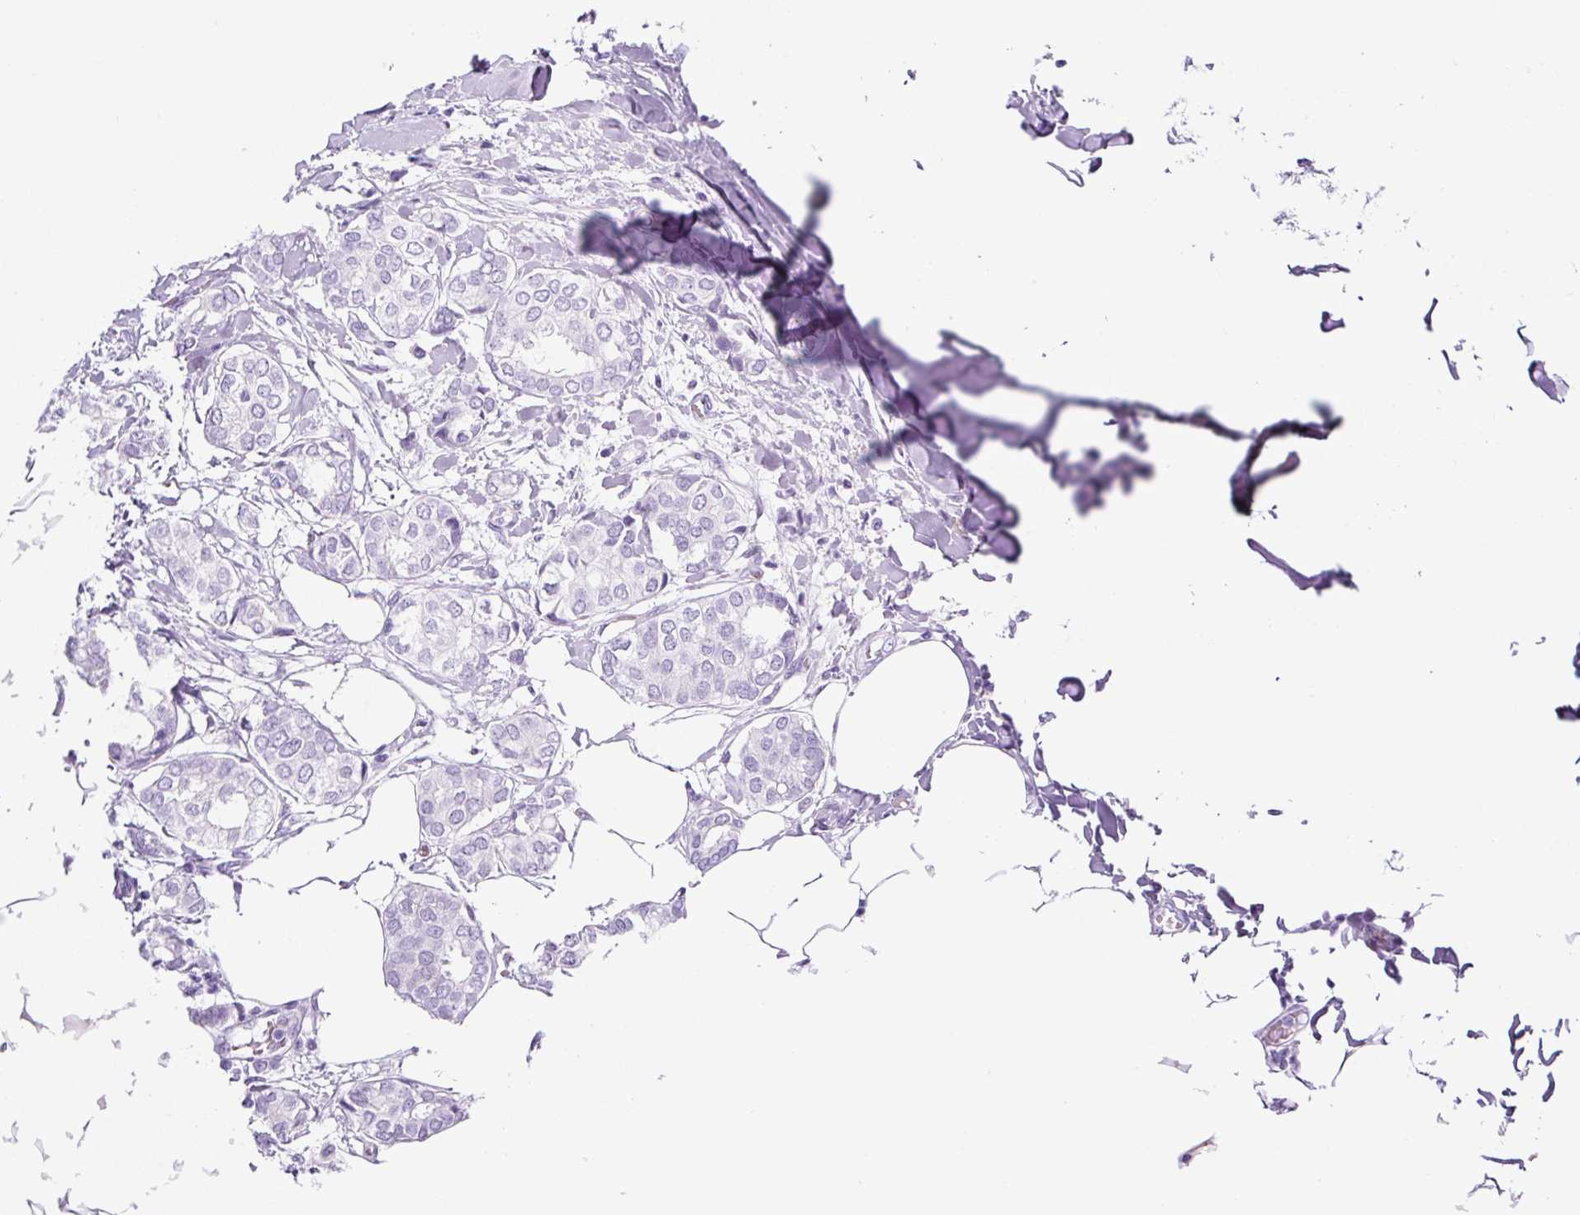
{"staining": {"intensity": "negative", "quantity": "none", "location": "none"}, "tissue": "breast cancer", "cell_type": "Tumor cells", "image_type": "cancer", "snomed": [{"axis": "morphology", "description": "Duct carcinoma"}, {"axis": "topography", "description": "Breast"}], "caption": "Immunohistochemistry (IHC) photomicrograph of human breast invasive ductal carcinoma stained for a protein (brown), which shows no positivity in tumor cells.", "gene": "TMEM200B", "patient": {"sex": "female", "age": 73}}